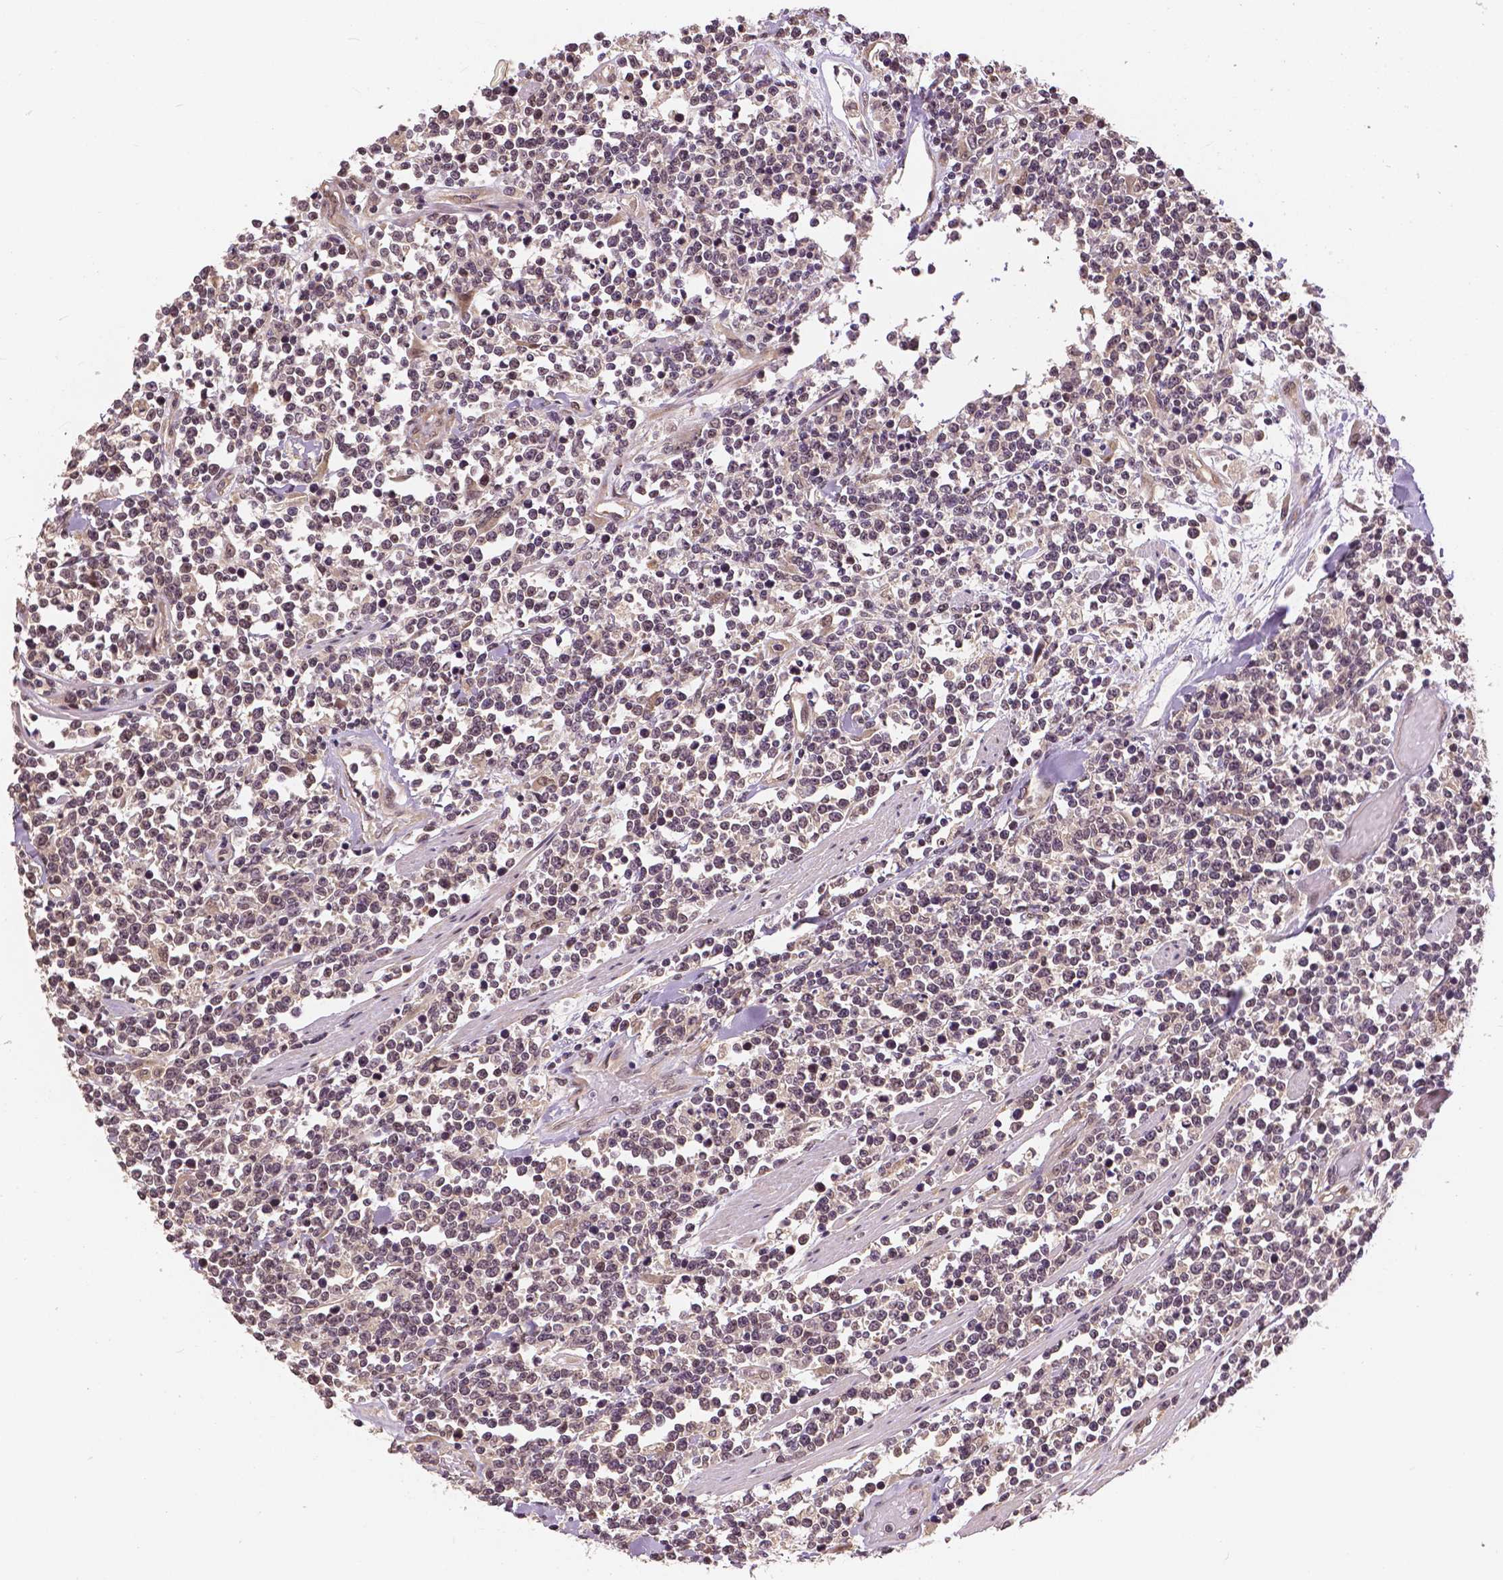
{"staining": {"intensity": "weak", "quantity": "25%-75%", "location": "nuclear"}, "tissue": "lymphoma", "cell_type": "Tumor cells", "image_type": "cancer", "snomed": [{"axis": "morphology", "description": "Malignant lymphoma, non-Hodgkin's type, High grade"}, {"axis": "topography", "description": "Colon"}], "caption": "DAB (3,3'-diaminobenzidine) immunohistochemical staining of human malignant lymphoma, non-Hodgkin's type (high-grade) displays weak nuclear protein positivity in about 25%-75% of tumor cells.", "gene": "MAP1LC3B", "patient": {"sex": "male", "age": 82}}